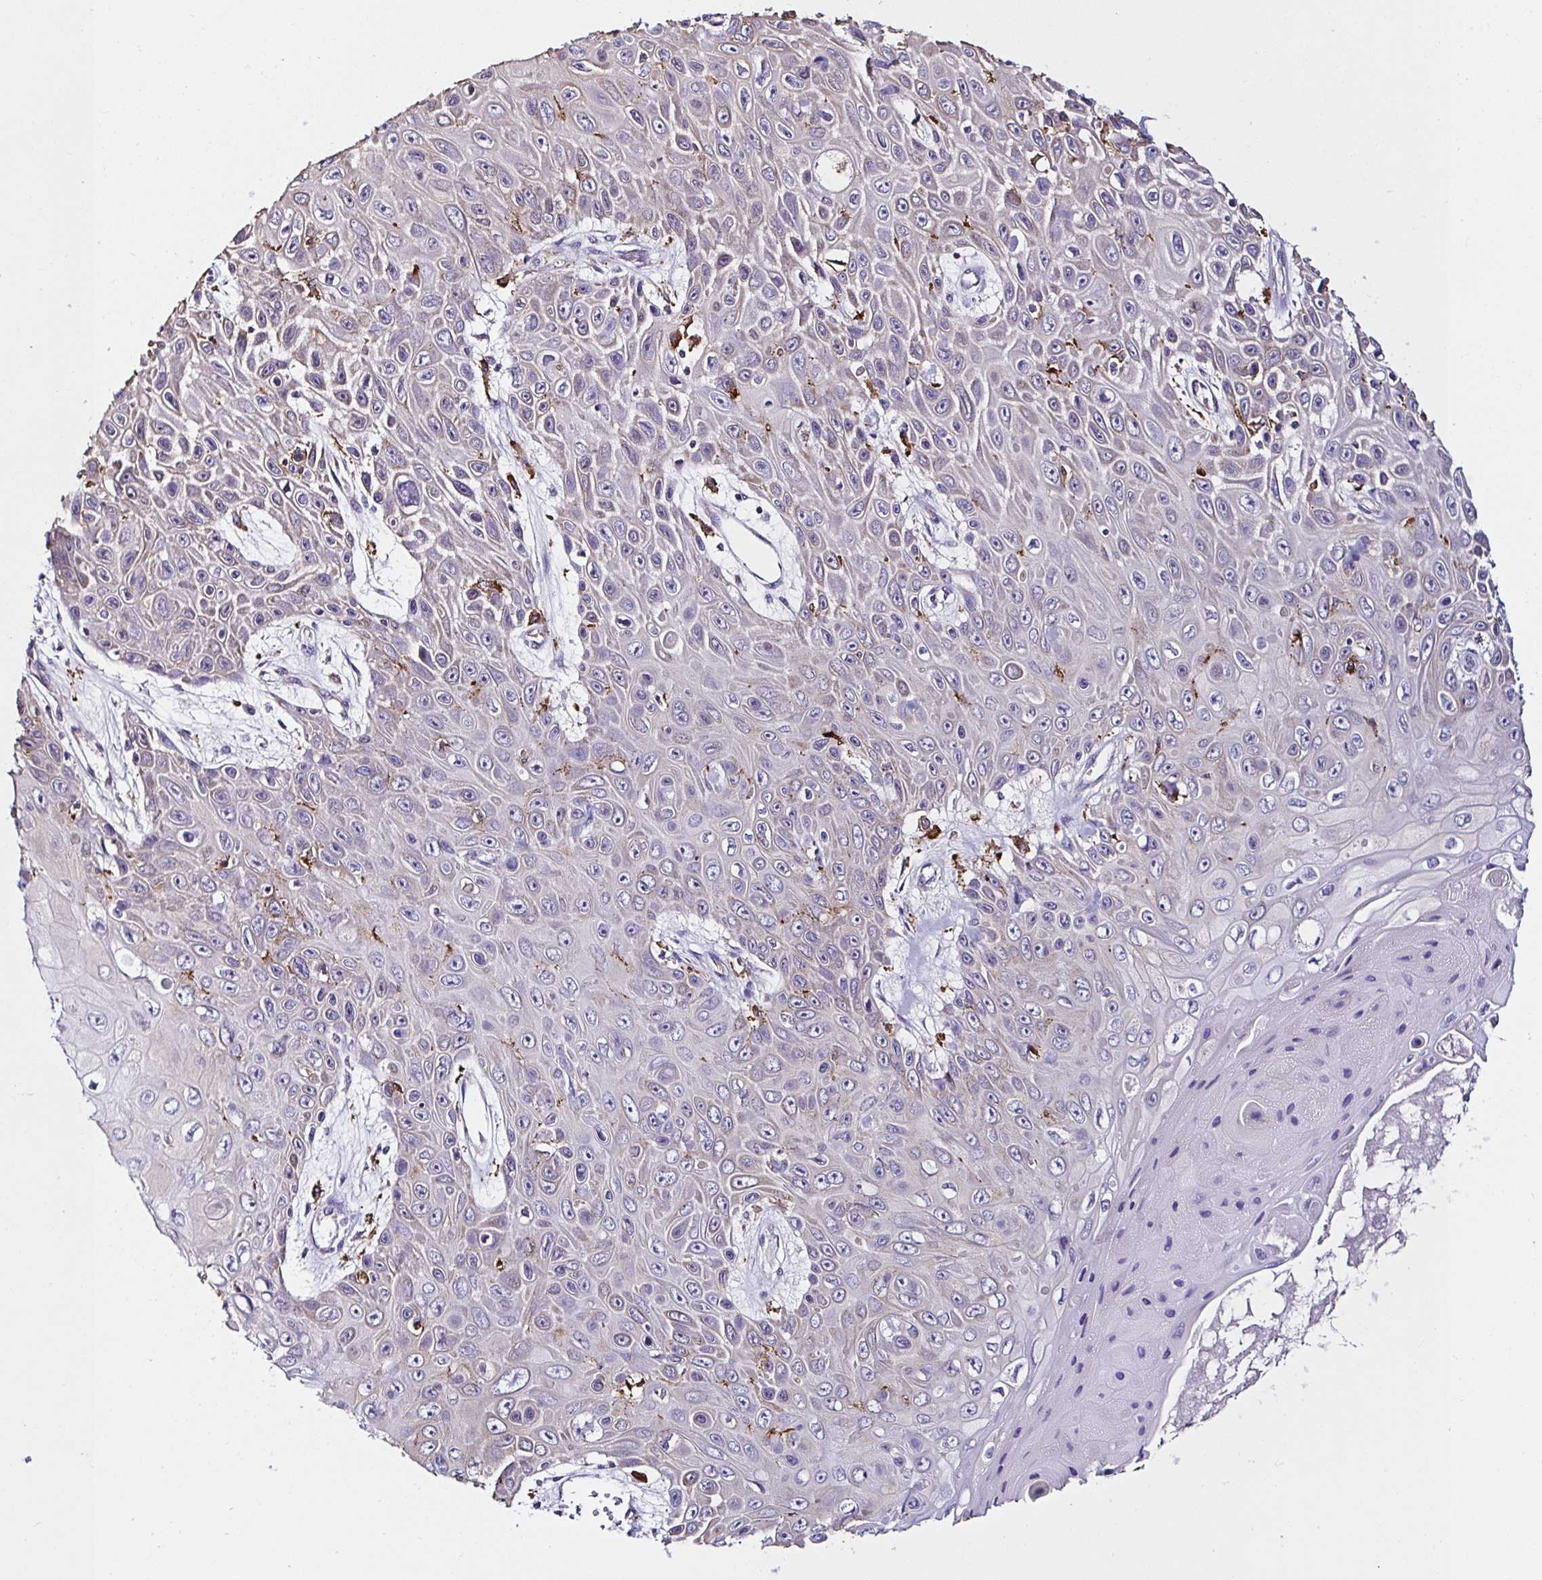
{"staining": {"intensity": "weak", "quantity": "<25%", "location": "cytoplasmic/membranous"}, "tissue": "skin cancer", "cell_type": "Tumor cells", "image_type": "cancer", "snomed": [{"axis": "morphology", "description": "Squamous cell carcinoma, NOS"}, {"axis": "topography", "description": "Skin"}], "caption": "This histopathology image is of skin cancer stained with immunohistochemistry (IHC) to label a protein in brown with the nuclei are counter-stained blue. There is no positivity in tumor cells.", "gene": "MSR1", "patient": {"sex": "male", "age": 82}}